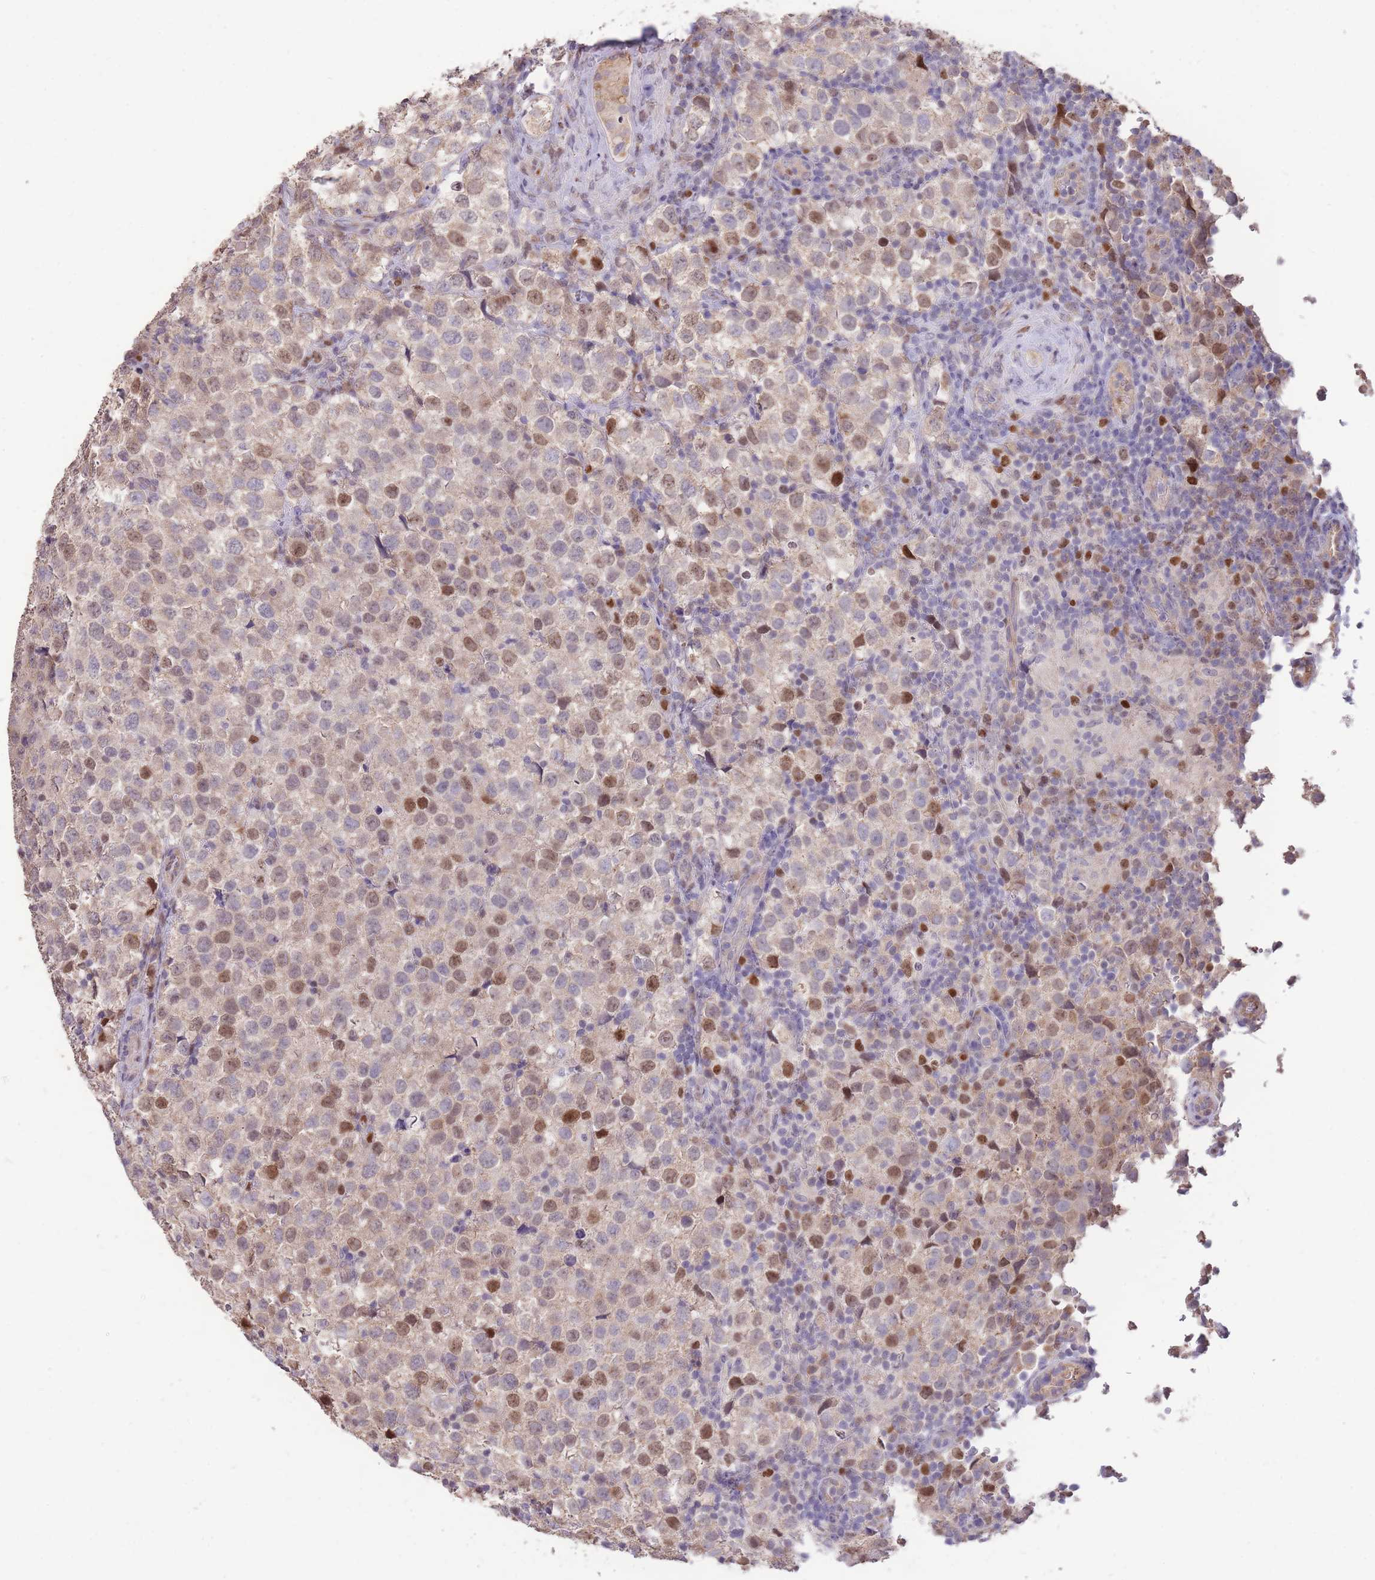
{"staining": {"intensity": "moderate", "quantity": "<25%", "location": "nuclear"}, "tissue": "testis cancer", "cell_type": "Tumor cells", "image_type": "cancer", "snomed": [{"axis": "morphology", "description": "Seminoma, NOS"}, {"axis": "topography", "description": "Testis"}], "caption": "IHC micrograph of neoplastic tissue: human testis cancer stained using immunohistochemistry reveals low levels of moderate protein expression localized specifically in the nuclear of tumor cells, appearing as a nuclear brown color.", "gene": "RGS14", "patient": {"sex": "male", "age": 34}}